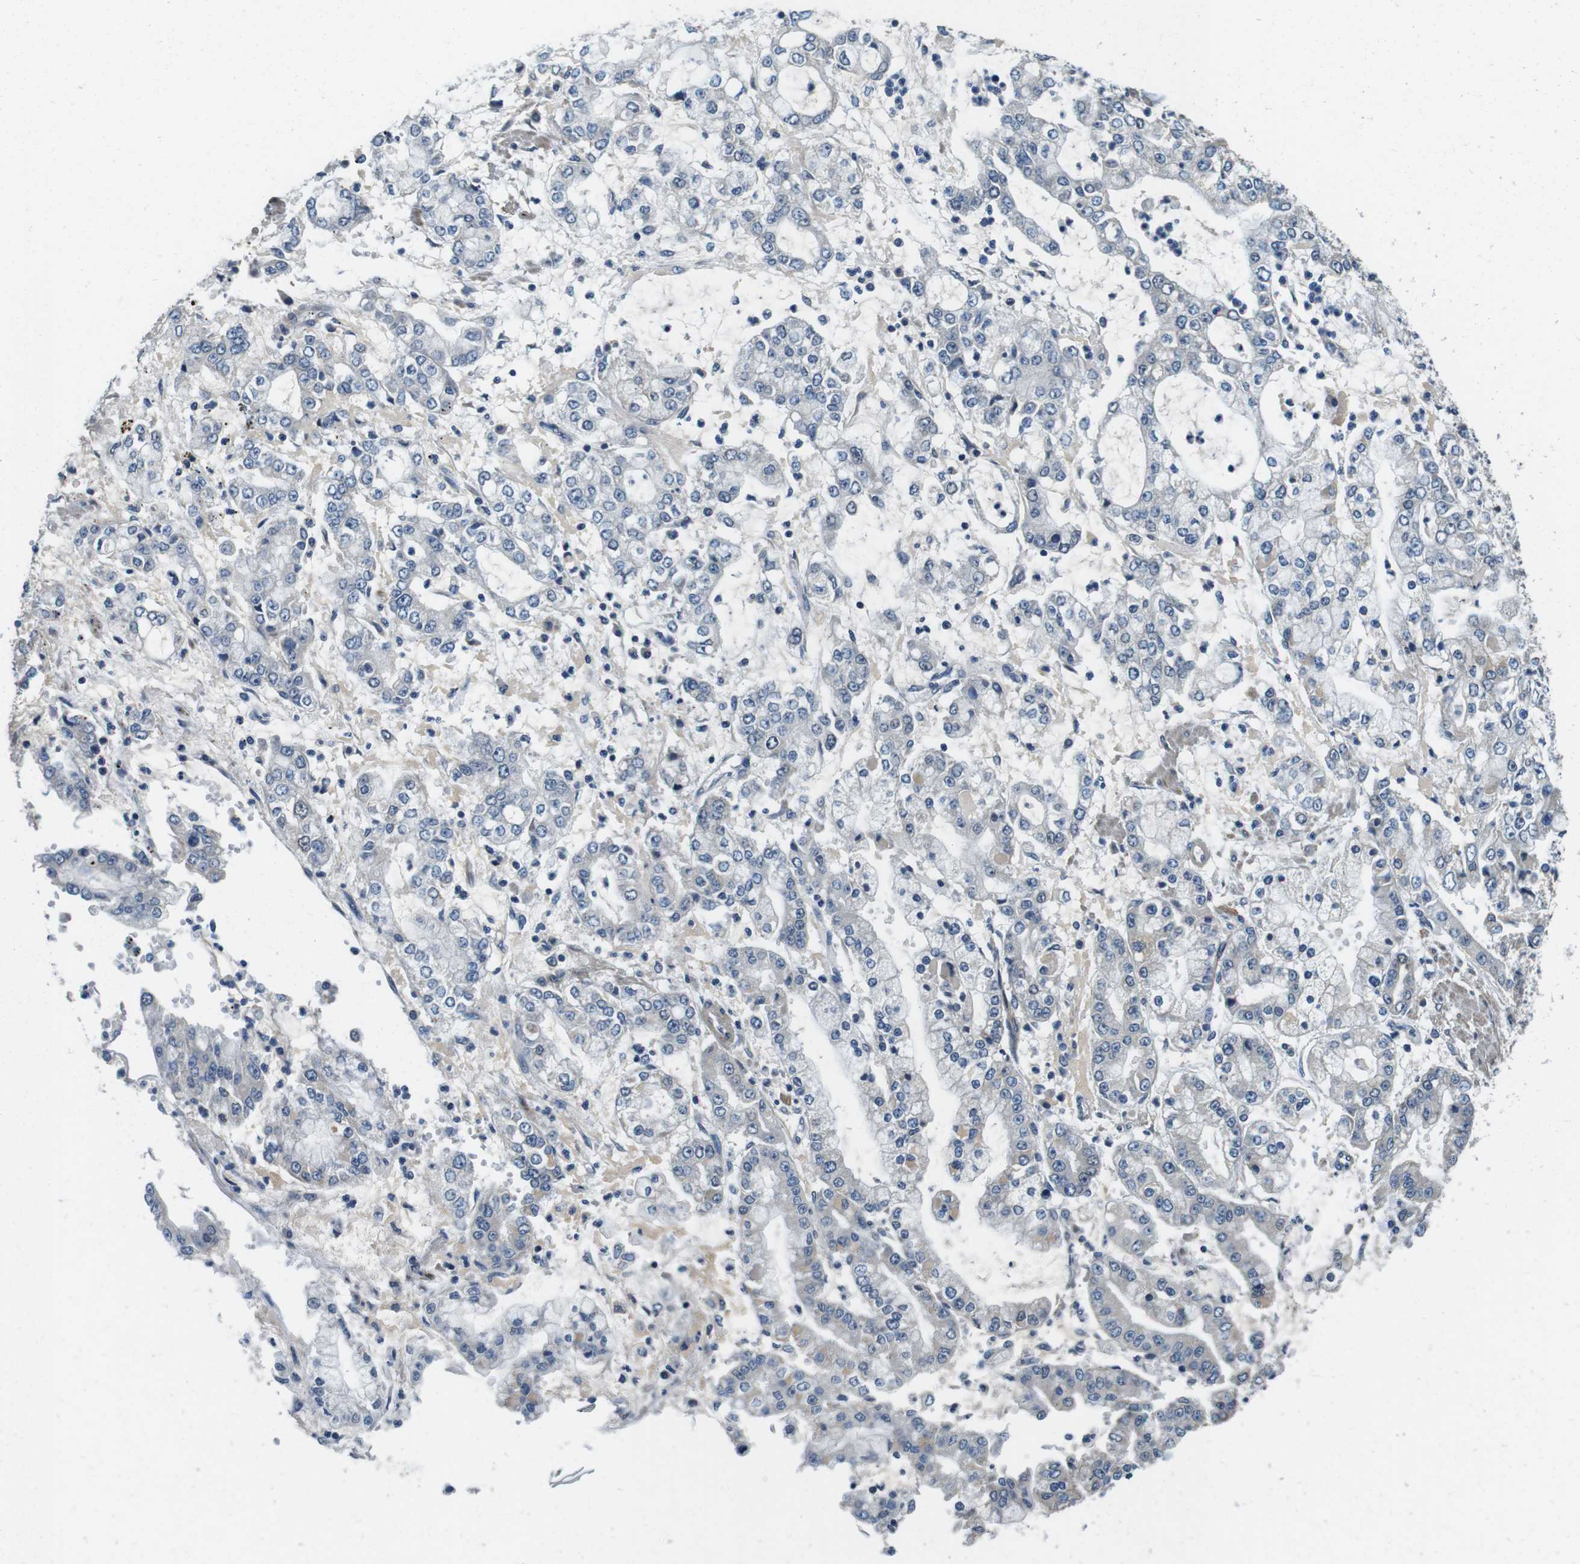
{"staining": {"intensity": "negative", "quantity": "none", "location": "none"}, "tissue": "stomach cancer", "cell_type": "Tumor cells", "image_type": "cancer", "snomed": [{"axis": "morphology", "description": "Adenocarcinoma, NOS"}, {"axis": "topography", "description": "Stomach"}], "caption": "A histopathology image of stomach cancer stained for a protein displays no brown staining in tumor cells.", "gene": "DTNA", "patient": {"sex": "male", "age": 76}}